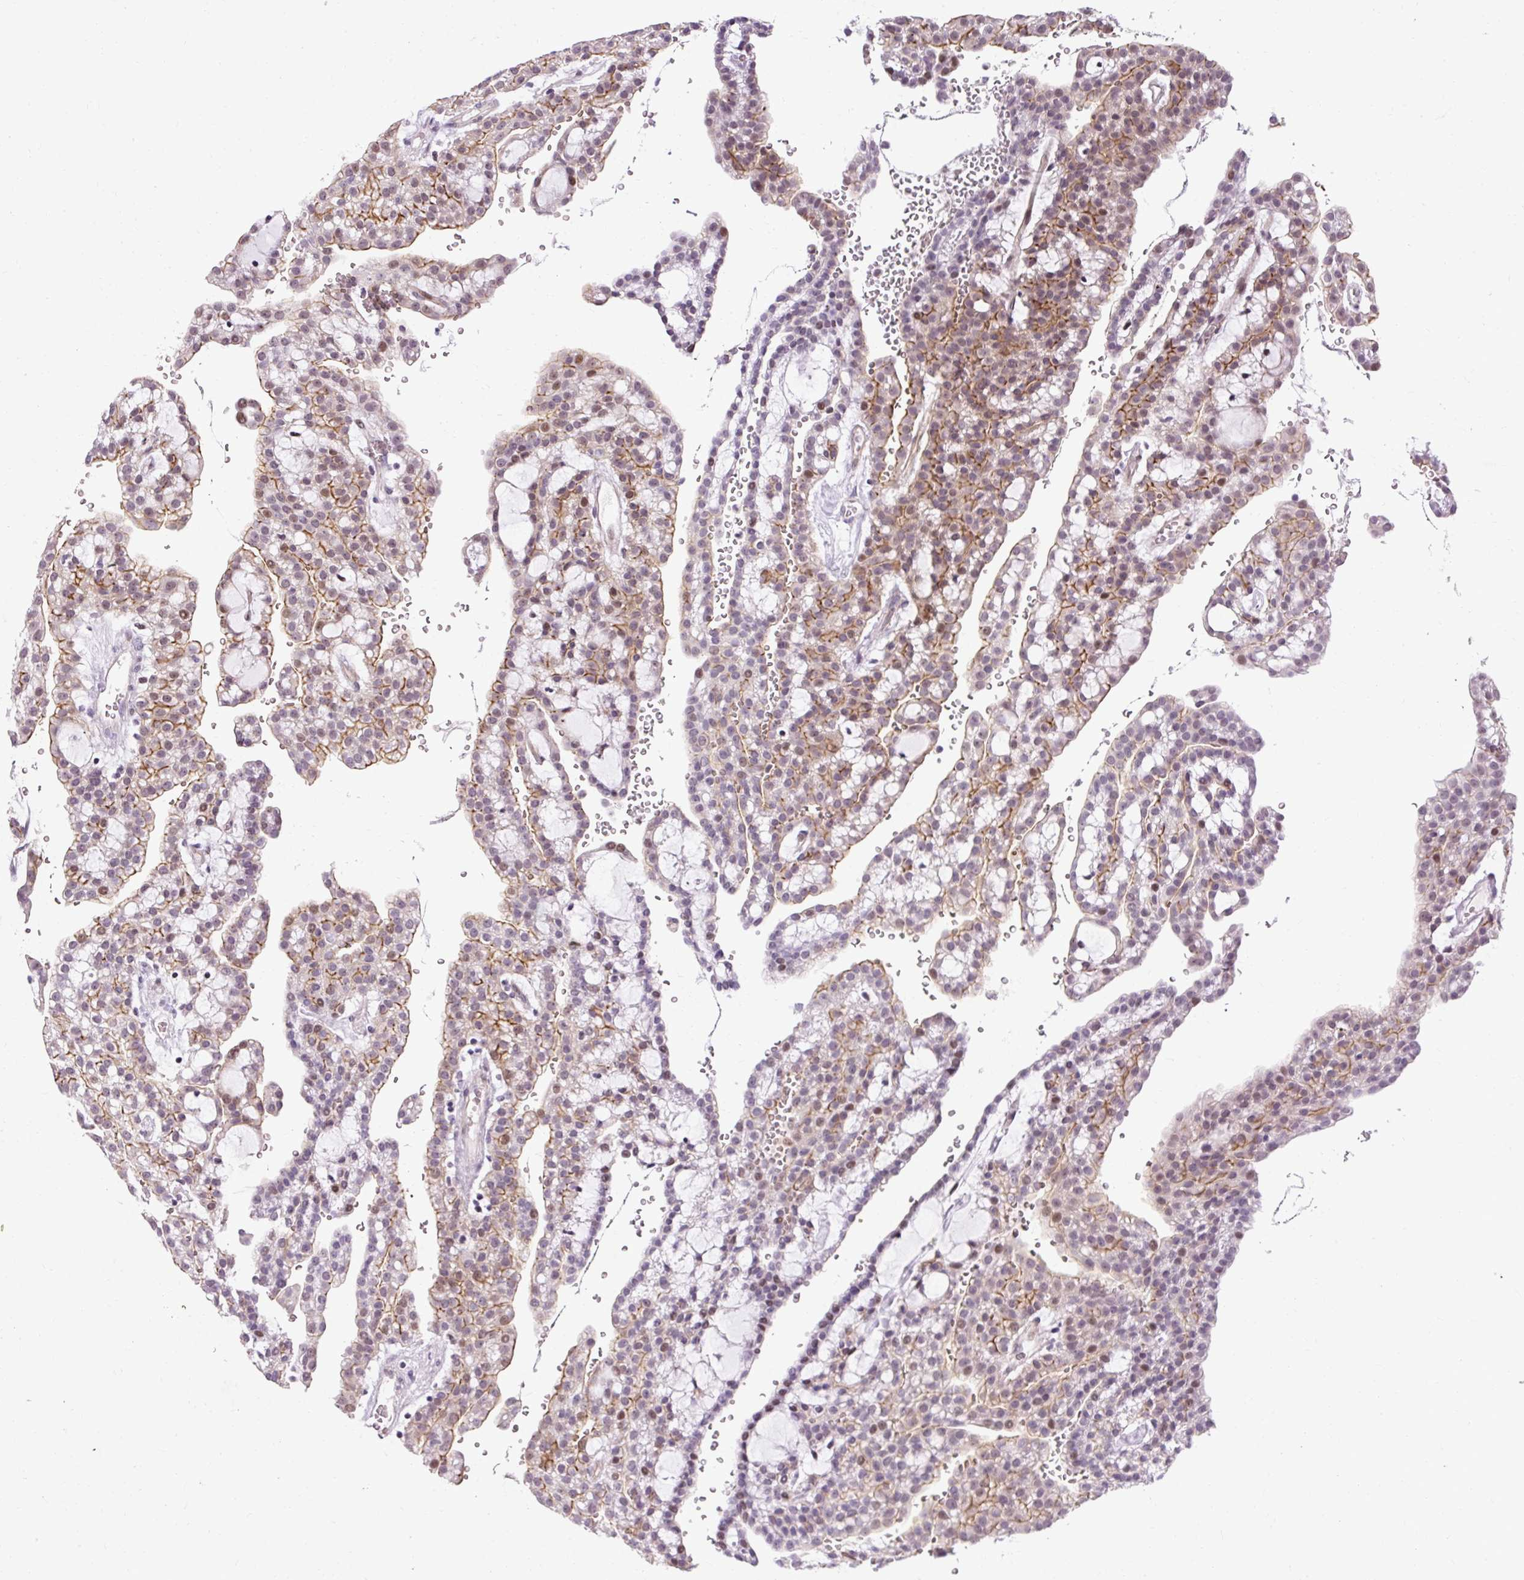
{"staining": {"intensity": "moderate", "quantity": "25%-75%", "location": "cytoplasmic/membranous,nuclear"}, "tissue": "renal cancer", "cell_type": "Tumor cells", "image_type": "cancer", "snomed": [{"axis": "morphology", "description": "Adenocarcinoma, NOS"}, {"axis": "topography", "description": "Kidney"}], "caption": "An image of adenocarcinoma (renal) stained for a protein demonstrates moderate cytoplasmic/membranous and nuclear brown staining in tumor cells.", "gene": "ARHGEF18", "patient": {"sex": "male", "age": 63}}